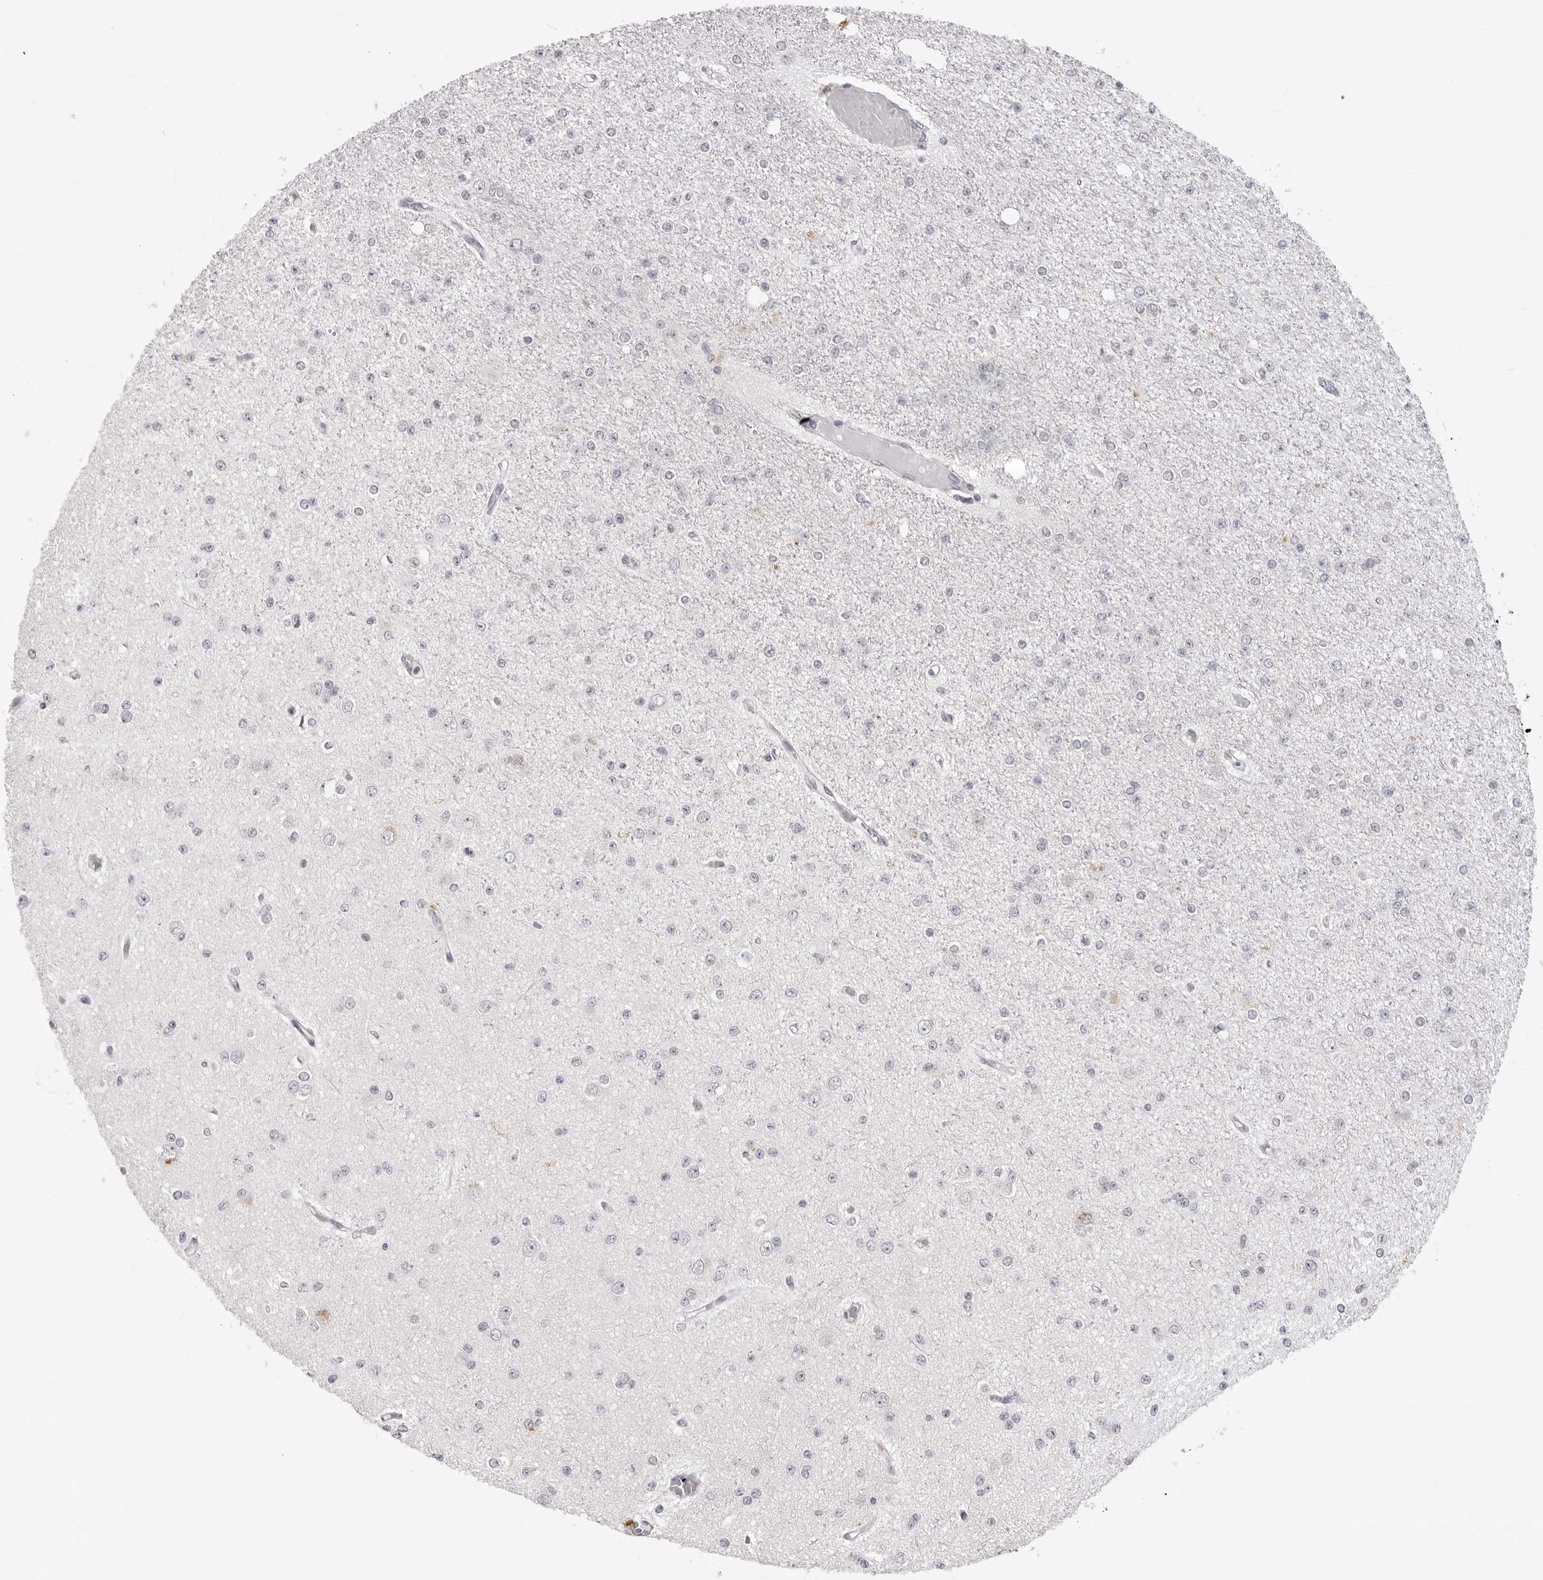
{"staining": {"intensity": "negative", "quantity": "none", "location": "none"}, "tissue": "glioma", "cell_type": "Tumor cells", "image_type": "cancer", "snomed": [{"axis": "morphology", "description": "Glioma, malignant, Low grade"}, {"axis": "topography", "description": "Brain"}], "caption": "Immunohistochemistry (IHC) of human glioma exhibits no positivity in tumor cells.", "gene": "SUGCT", "patient": {"sex": "female", "age": 22}}